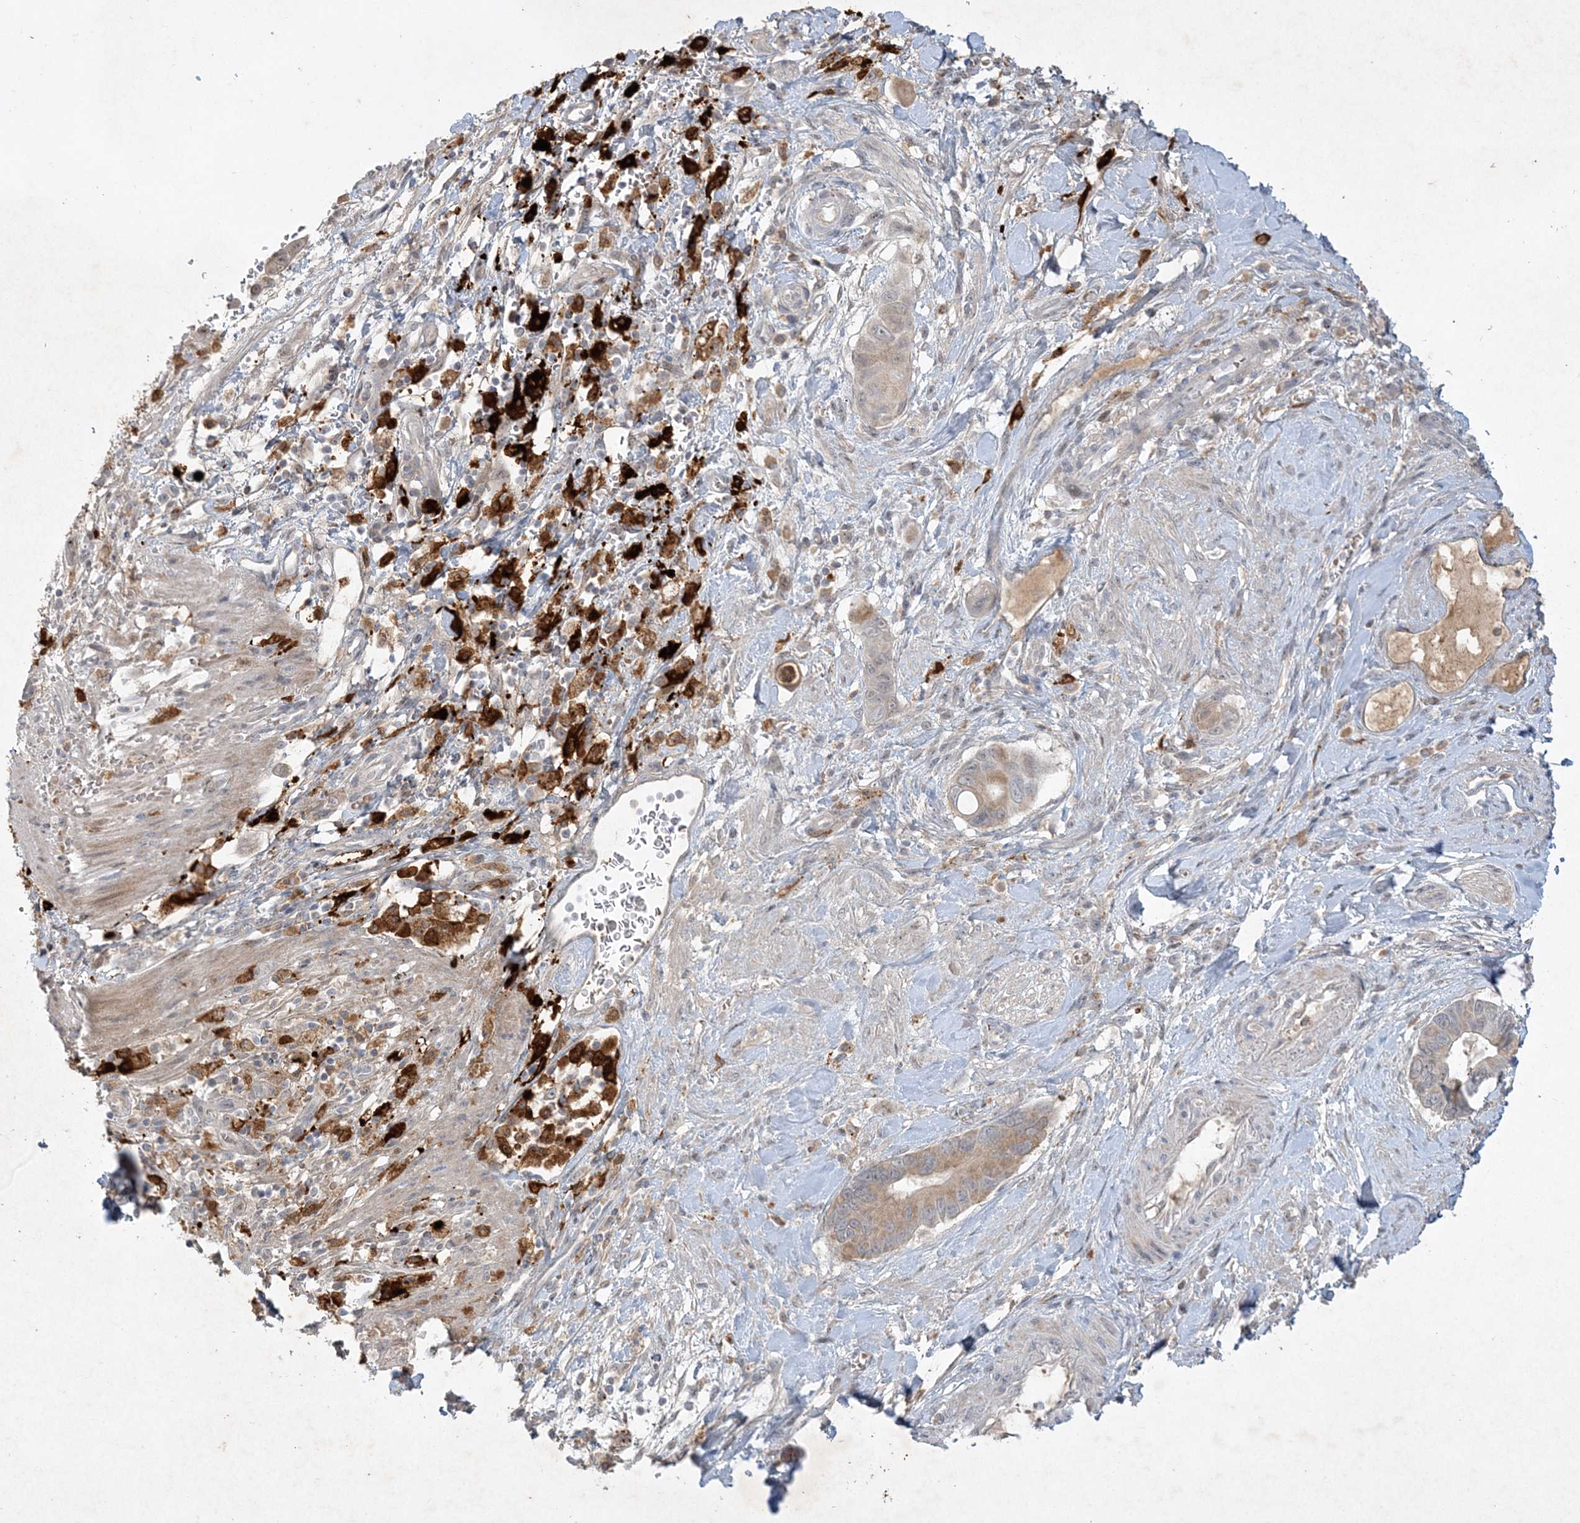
{"staining": {"intensity": "weak", "quantity": "<25%", "location": "cytoplasmic/membranous"}, "tissue": "pancreatic cancer", "cell_type": "Tumor cells", "image_type": "cancer", "snomed": [{"axis": "morphology", "description": "Adenocarcinoma, NOS"}, {"axis": "topography", "description": "Pancreas"}], "caption": "Immunohistochemistry photomicrograph of human pancreatic adenocarcinoma stained for a protein (brown), which reveals no expression in tumor cells.", "gene": "THG1L", "patient": {"sex": "male", "age": 68}}